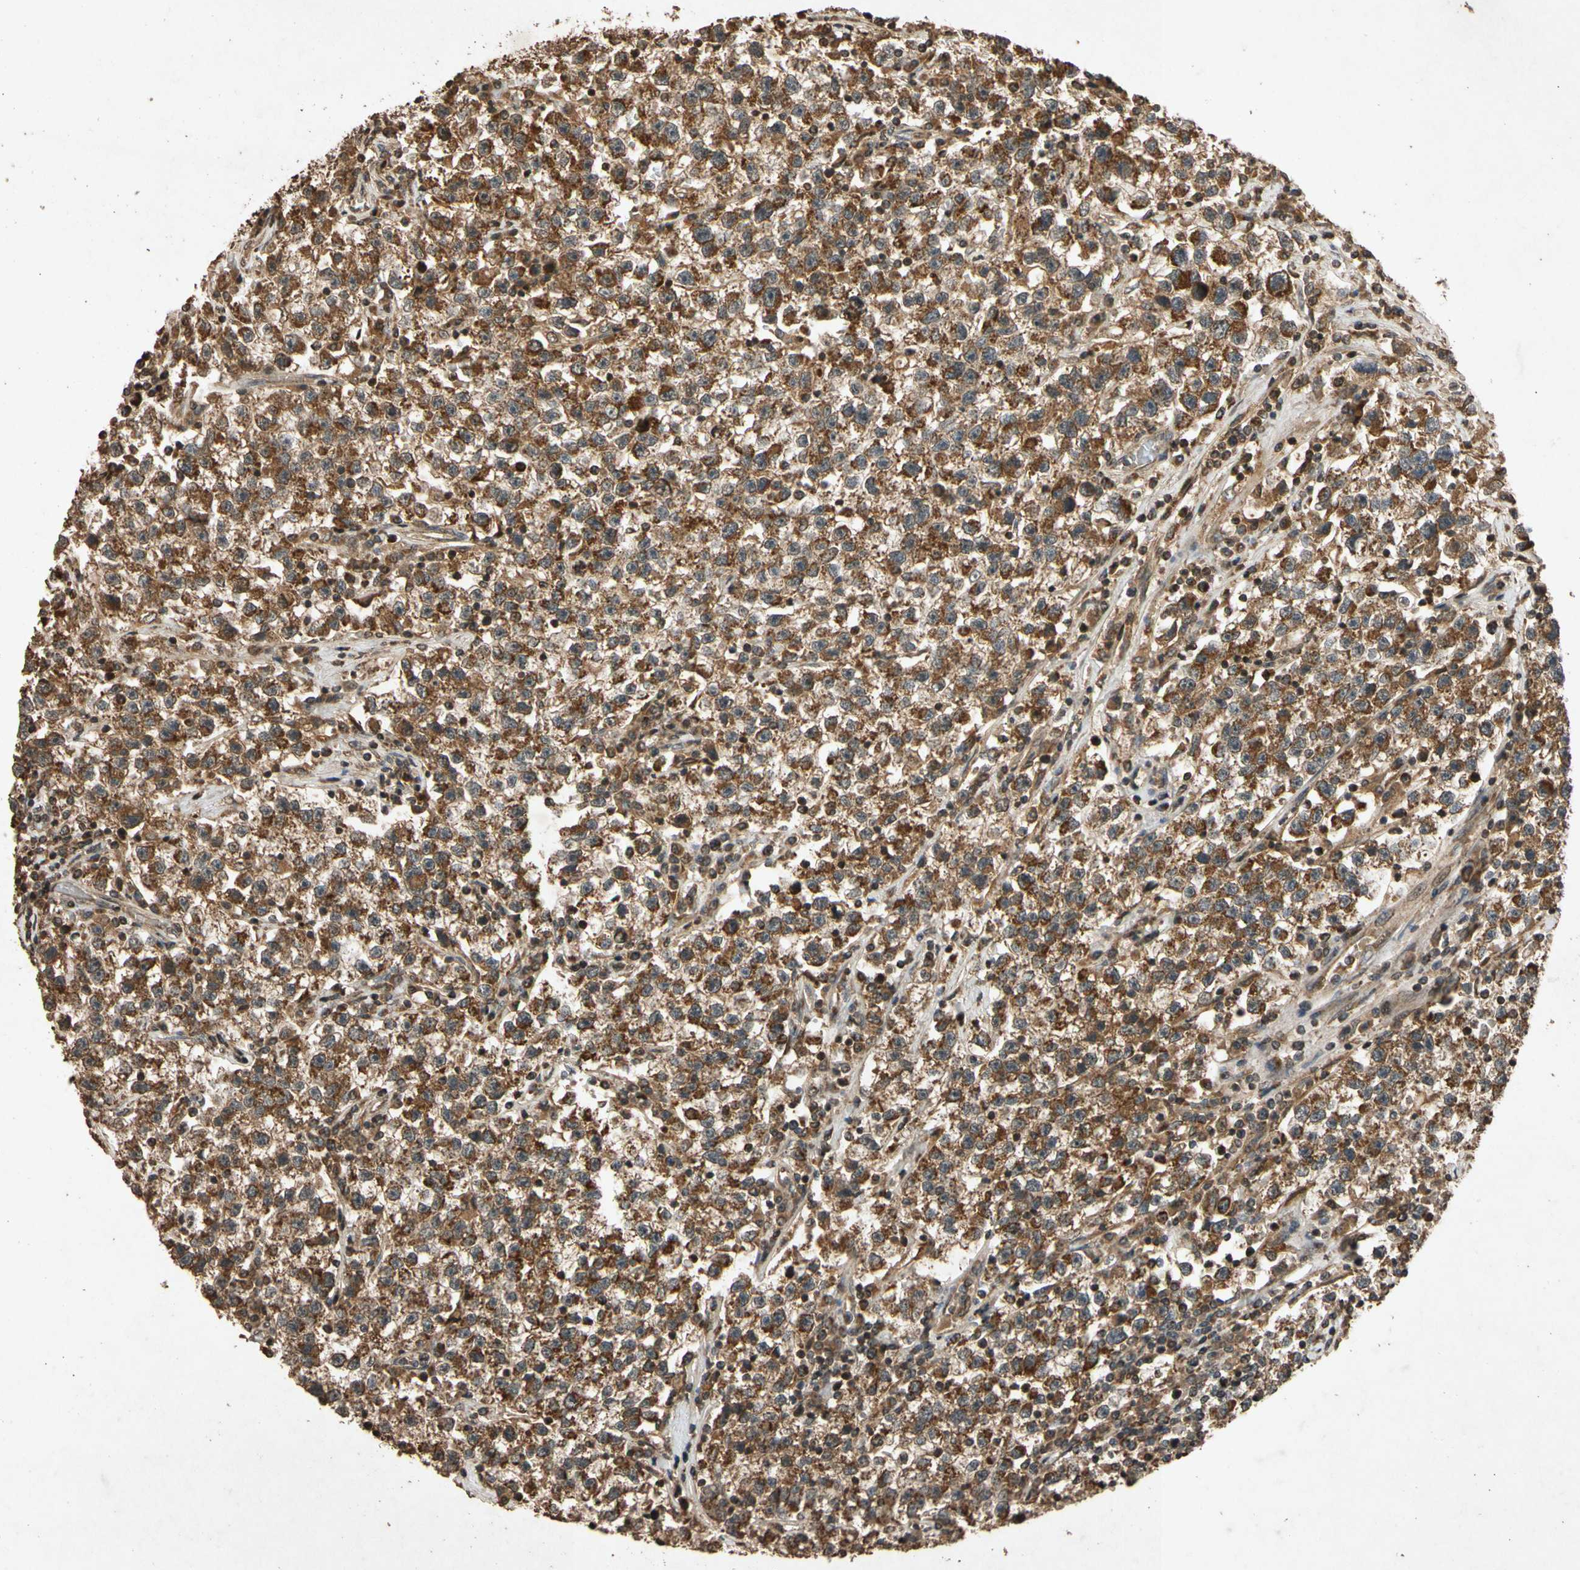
{"staining": {"intensity": "strong", "quantity": ">75%", "location": "cytoplasmic/membranous"}, "tissue": "testis cancer", "cell_type": "Tumor cells", "image_type": "cancer", "snomed": [{"axis": "morphology", "description": "Seminoma, NOS"}, {"axis": "topography", "description": "Testis"}], "caption": "The immunohistochemical stain highlights strong cytoplasmic/membranous positivity in tumor cells of testis seminoma tissue.", "gene": "TXN2", "patient": {"sex": "male", "age": 22}}